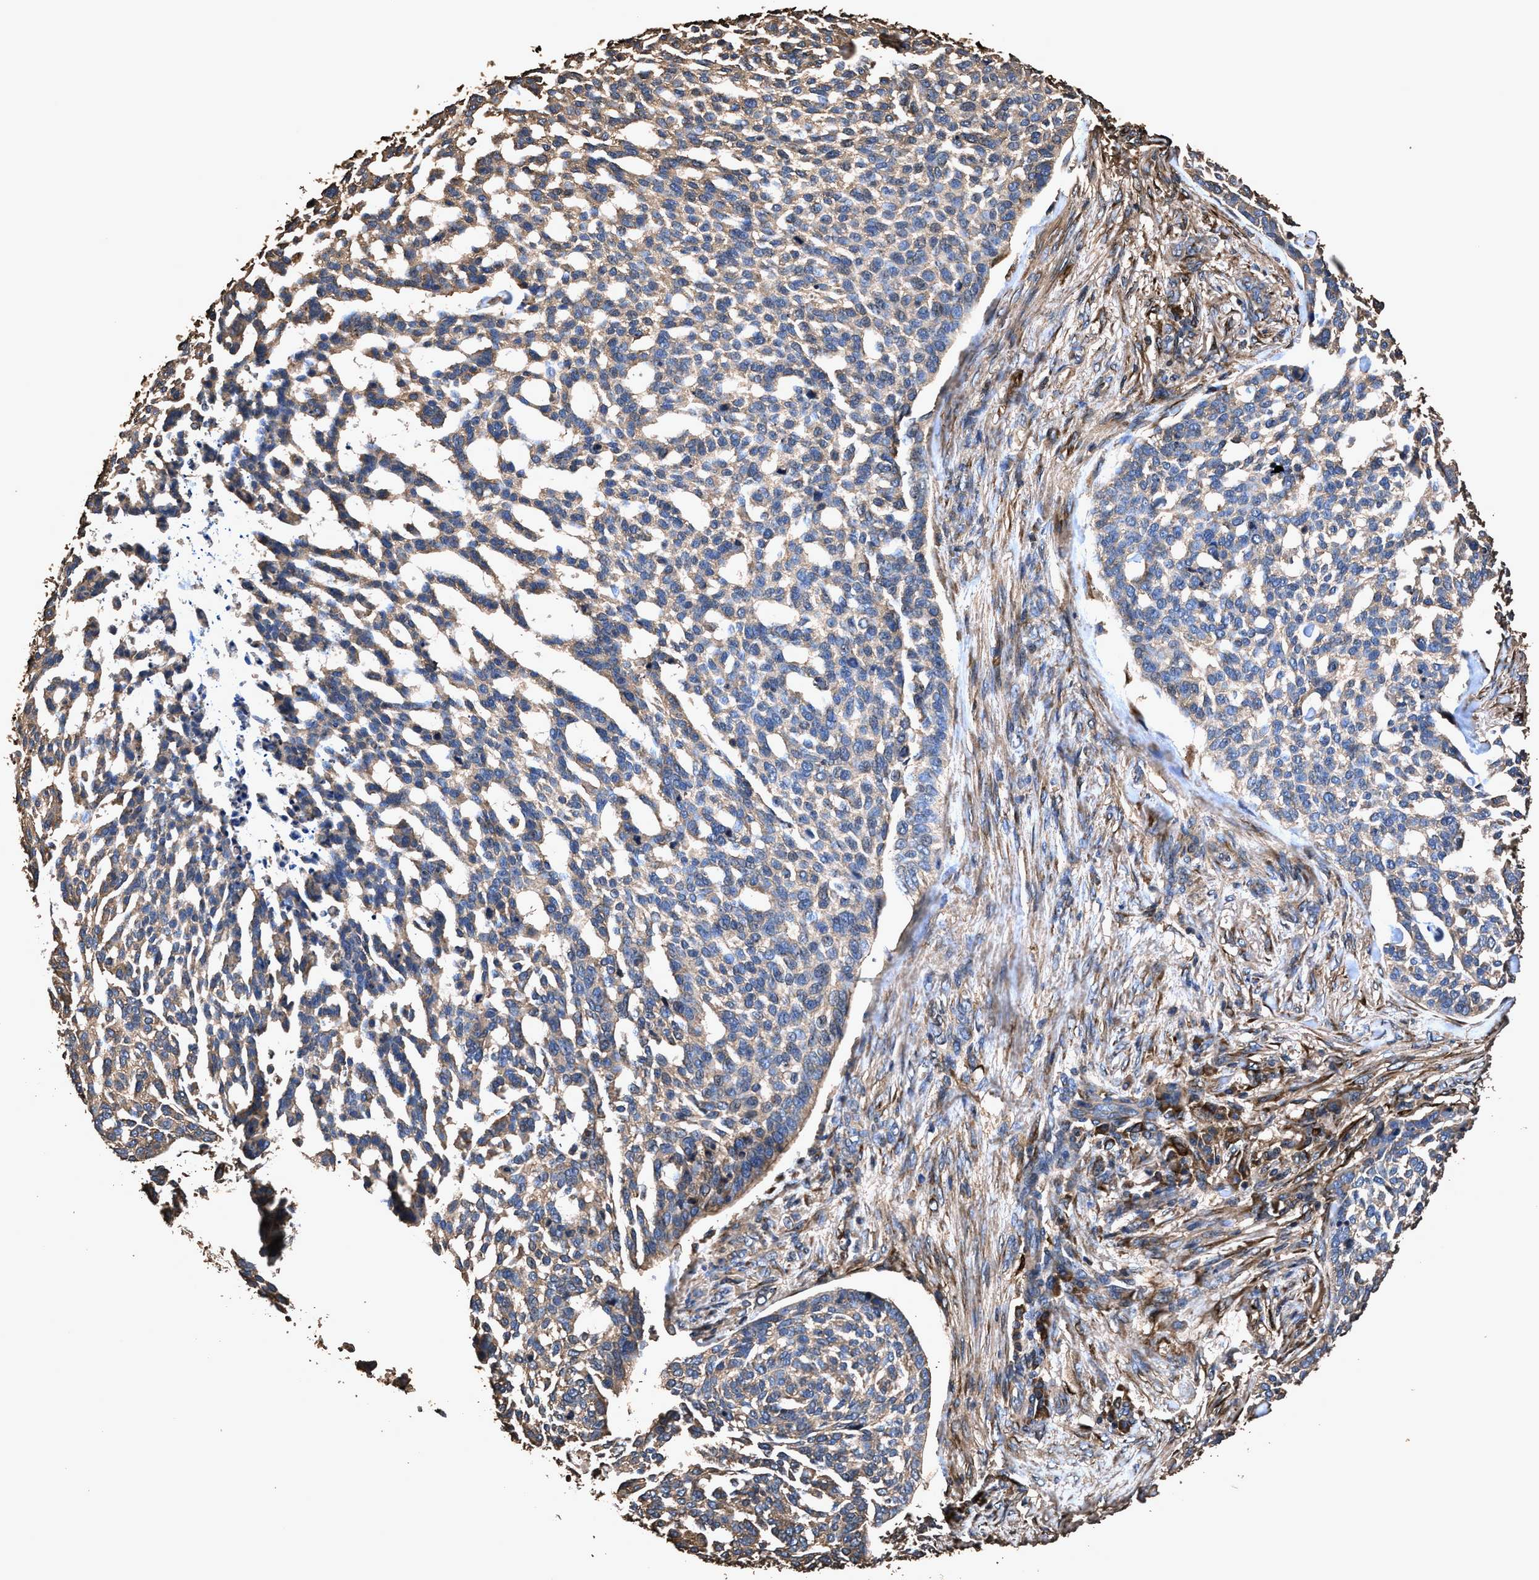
{"staining": {"intensity": "weak", "quantity": ">75%", "location": "cytoplasmic/membranous"}, "tissue": "skin cancer", "cell_type": "Tumor cells", "image_type": "cancer", "snomed": [{"axis": "morphology", "description": "Basal cell carcinoma"}, {"axis": "topography", "description": "Skin"}], "caption": "Skin basal cell carcinoma stained with a brown dye displays weak cytoplasmic/membranous positive staining in about >75% of tumor cells.", "gene": "ZMYND19", "patient": {"sex": "female", "age": 64}}